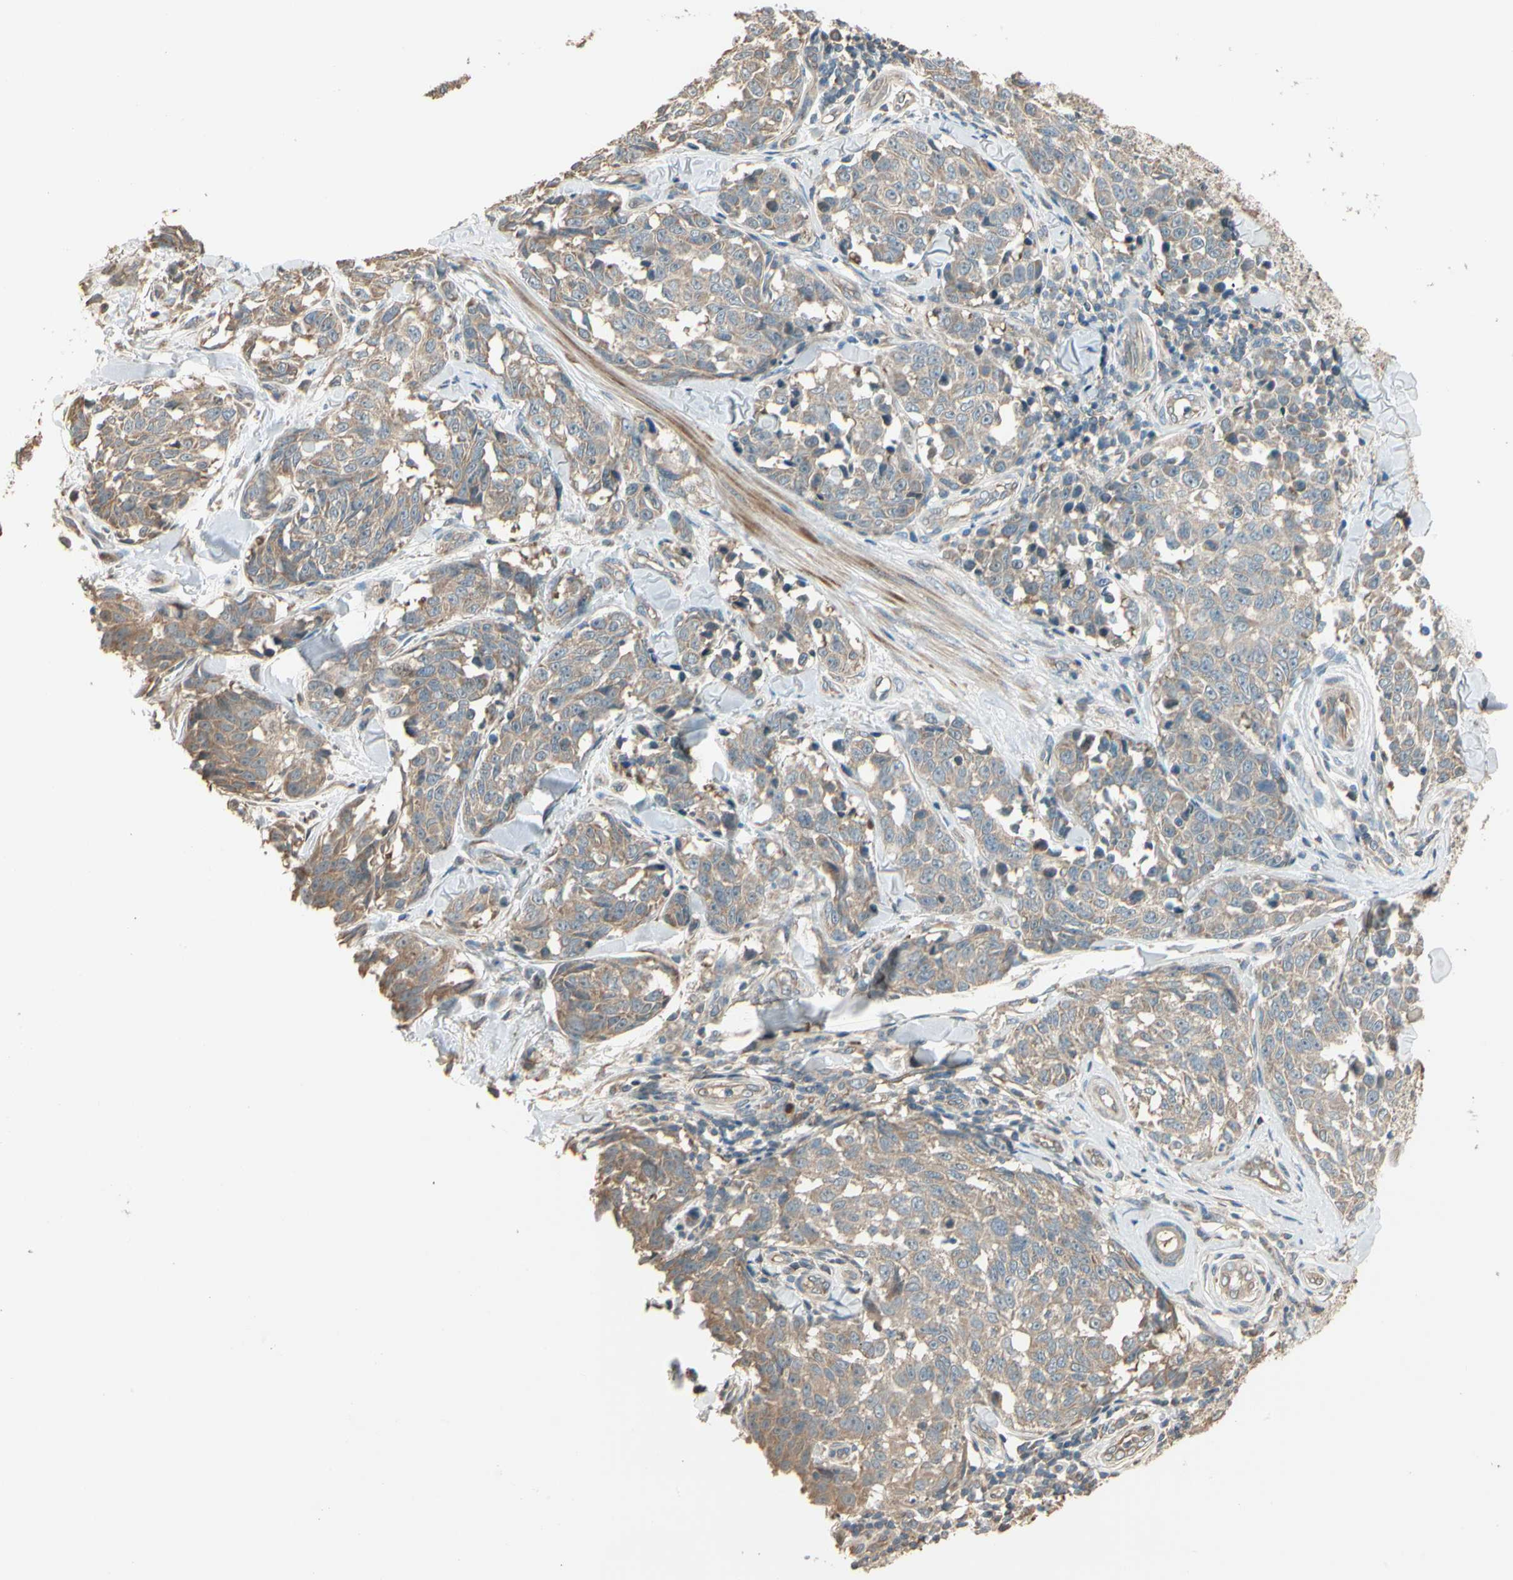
{"staining": {"intensity": "weak", "quantity": ">75%", "location": "cytoplasmic/membranous"}, "tissue": "melanoma", "cell_type": "Tumor cells", "image_type": "cancer", "snomed": [{"axis": "morphology", "description": "Malignant melanoma, NOS"}, {"axis": "topography", "description": "Skin"}], "caption": "A brown stain labels weak cytoplasmic/membranous positivity of a protein in human melanoma tumor cells.", "gene": "TNFRSF21", "patient": {"sex": "female", "age": 64}}